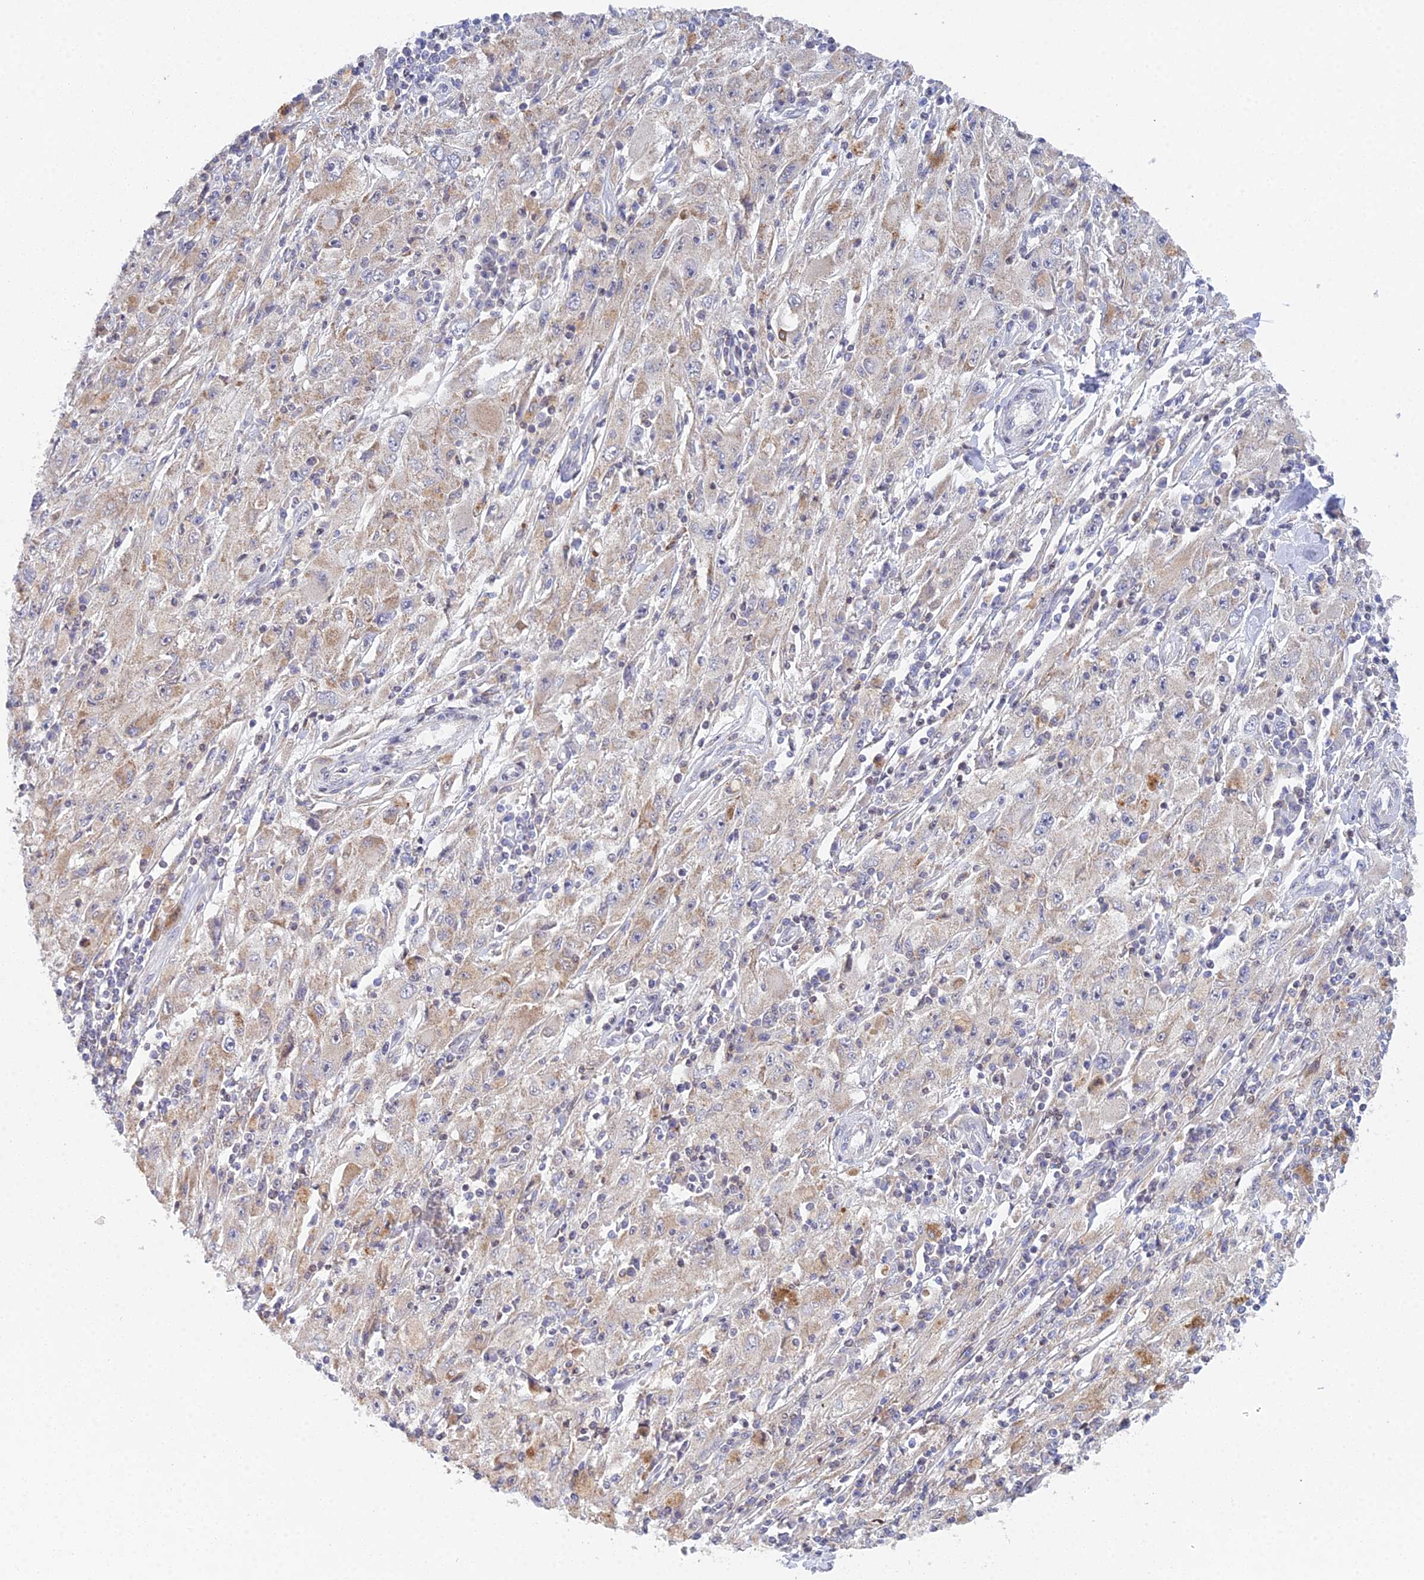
{"staining": {"intensity": "negative", "quantity": "none", "location": "none"}, "tissue": "melanoma", "cell_type": "Tumor cells", "image_type": "cancer", "snomed": [{"axis": "morphology", "description": "Malignant melanoma, Metastatic site"}, {"axis": "topography", "description": "Skin"}], "caption": "An image of human melanoma is negative for staining in tumor cells.", "gene": "ELOA2", "patient": {"sex": "male", "age": 53}}